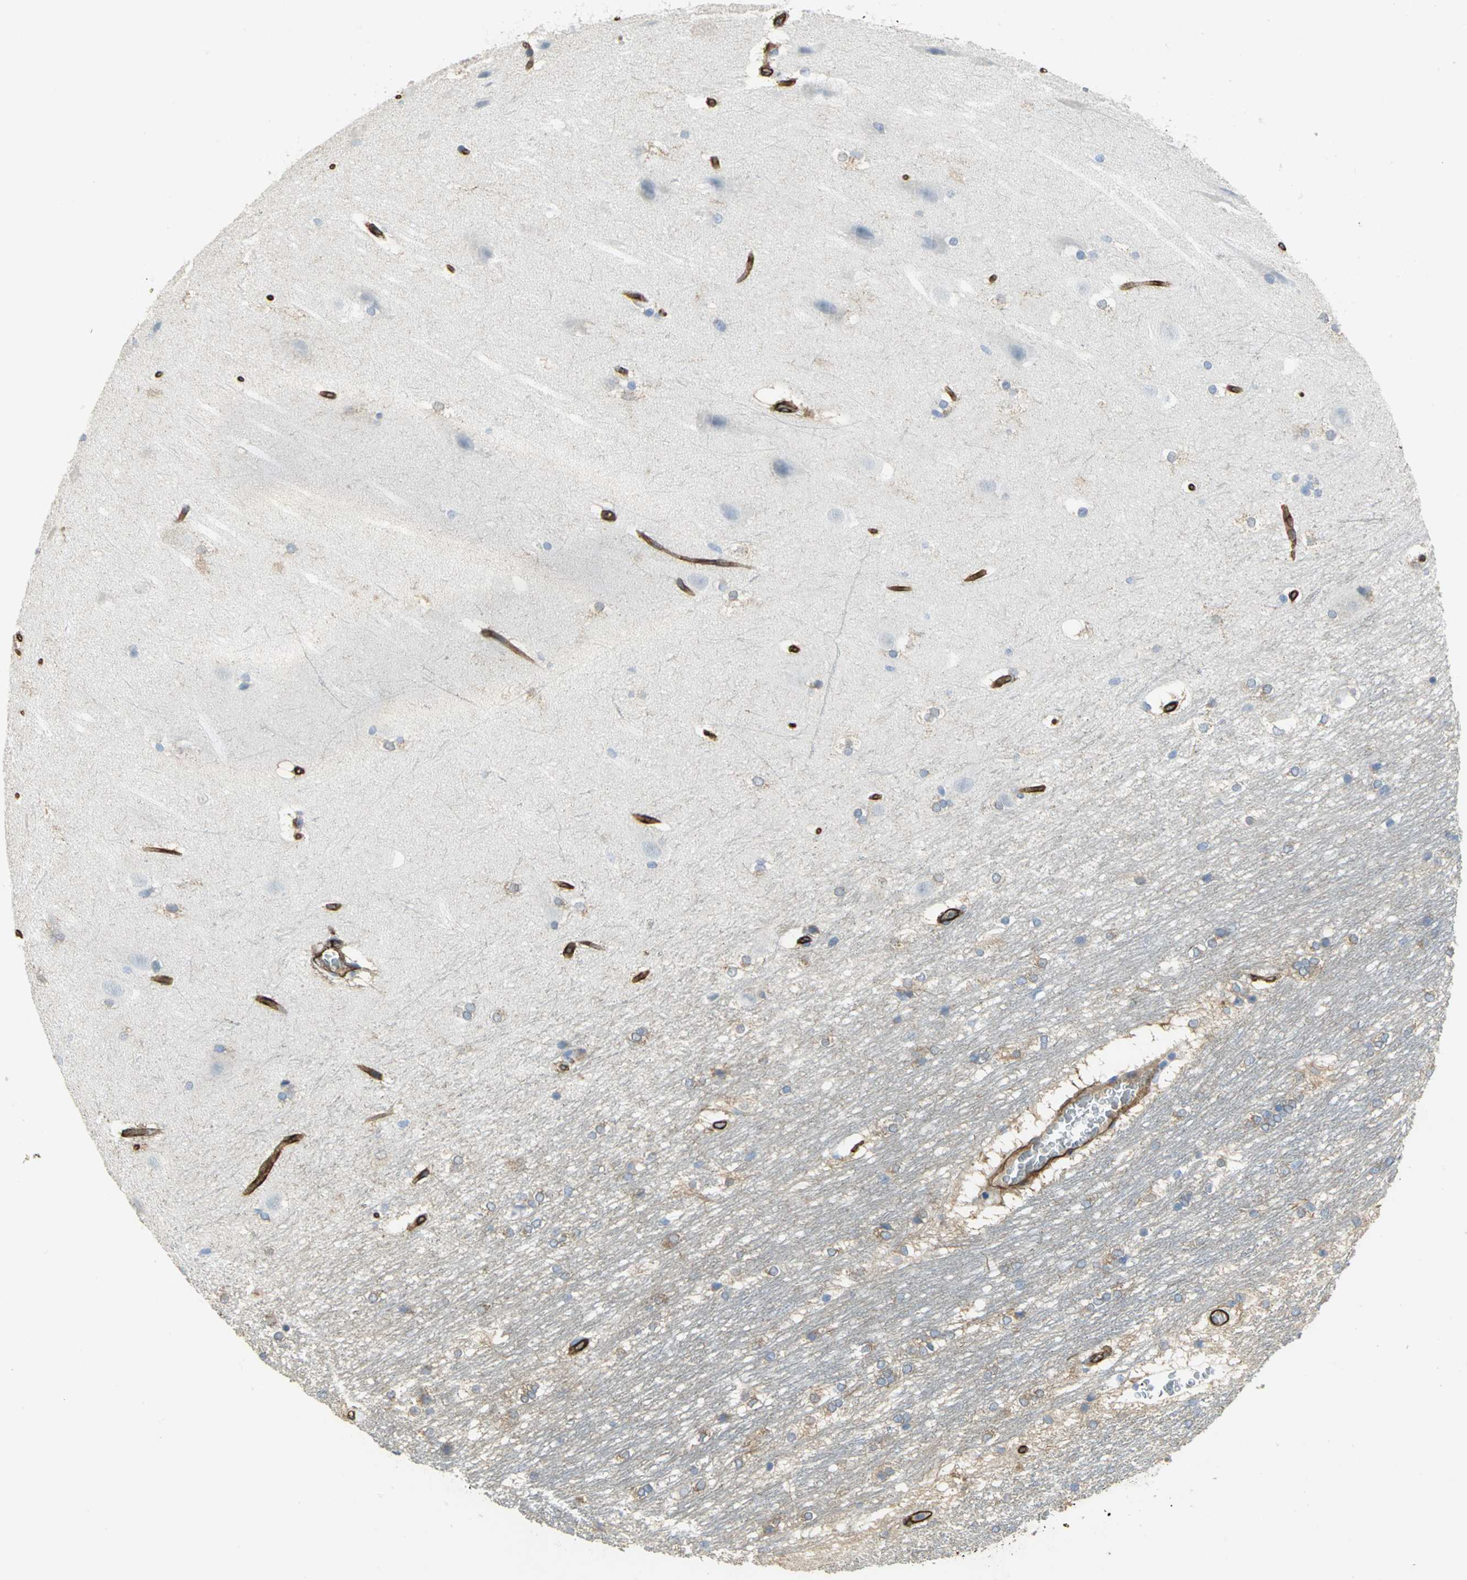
{"staining": {"intensity": "weak", "quantity": "25%-75%", "location": "cytoplasmic/membranous"}, "tissue": "hippocampus", "cell_type": "Glial cells", "image_type": "normal", "snomed": [{"axis": "morphology", "description": "Normal tissue, NOS"}, {"axis": "topography", "description": "Hippocampus"}], "caption": "The micrograph demonstrates immunohistochemical staining of normal hippocampus. There is weak cytoplasmic/membranous staining is present in approximately 25%-75% of glial cells. The protein is stained brown, and the nuclei are stained in blue (DAB IHC with brightfield microscopy, high magnification).", "gene": "FLNB", "patient": {"sex": "female", "age": 19}}